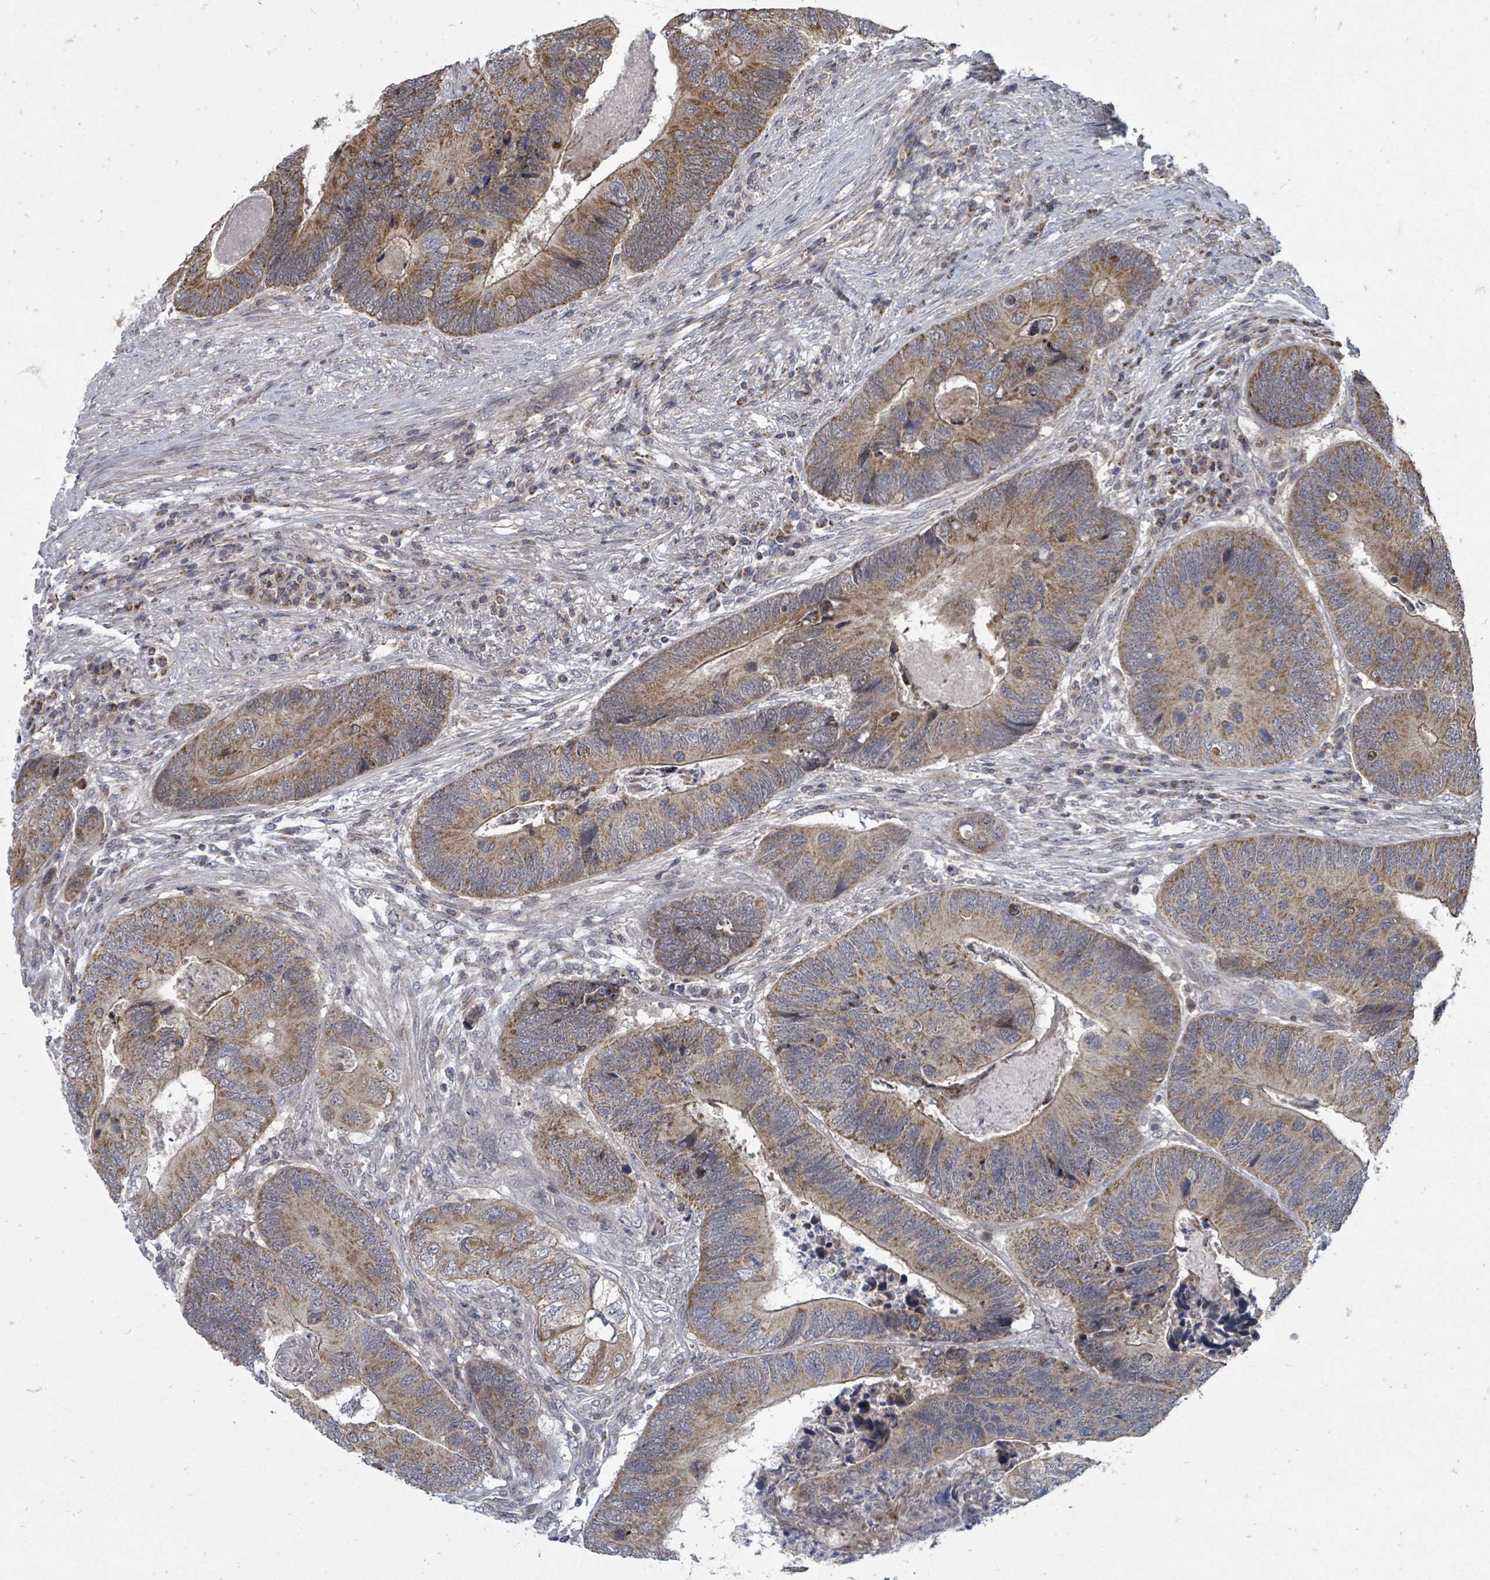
{"staining": {"intensity": "moderate", "quantity": ">75%", "location": "cytoplasmic/membranous"}, "tissue": "colorectal cancer", "cell_type": "Tumor cells", "image_type": "cancer", "snomed": [{"axis": "morphology", "description": "Adenocarcinoma, NOS"}, {"axis": "topography", "description": "Colon"}], "caption": "An image showing moderate cytoplasmic/membranous positivity in about >75% of tumor cells in colorectal cancer, as visualized by brown immunohistochemical staining.", "gene": "MAGOHB", "patient": {"sex": "female", "age": 67}}